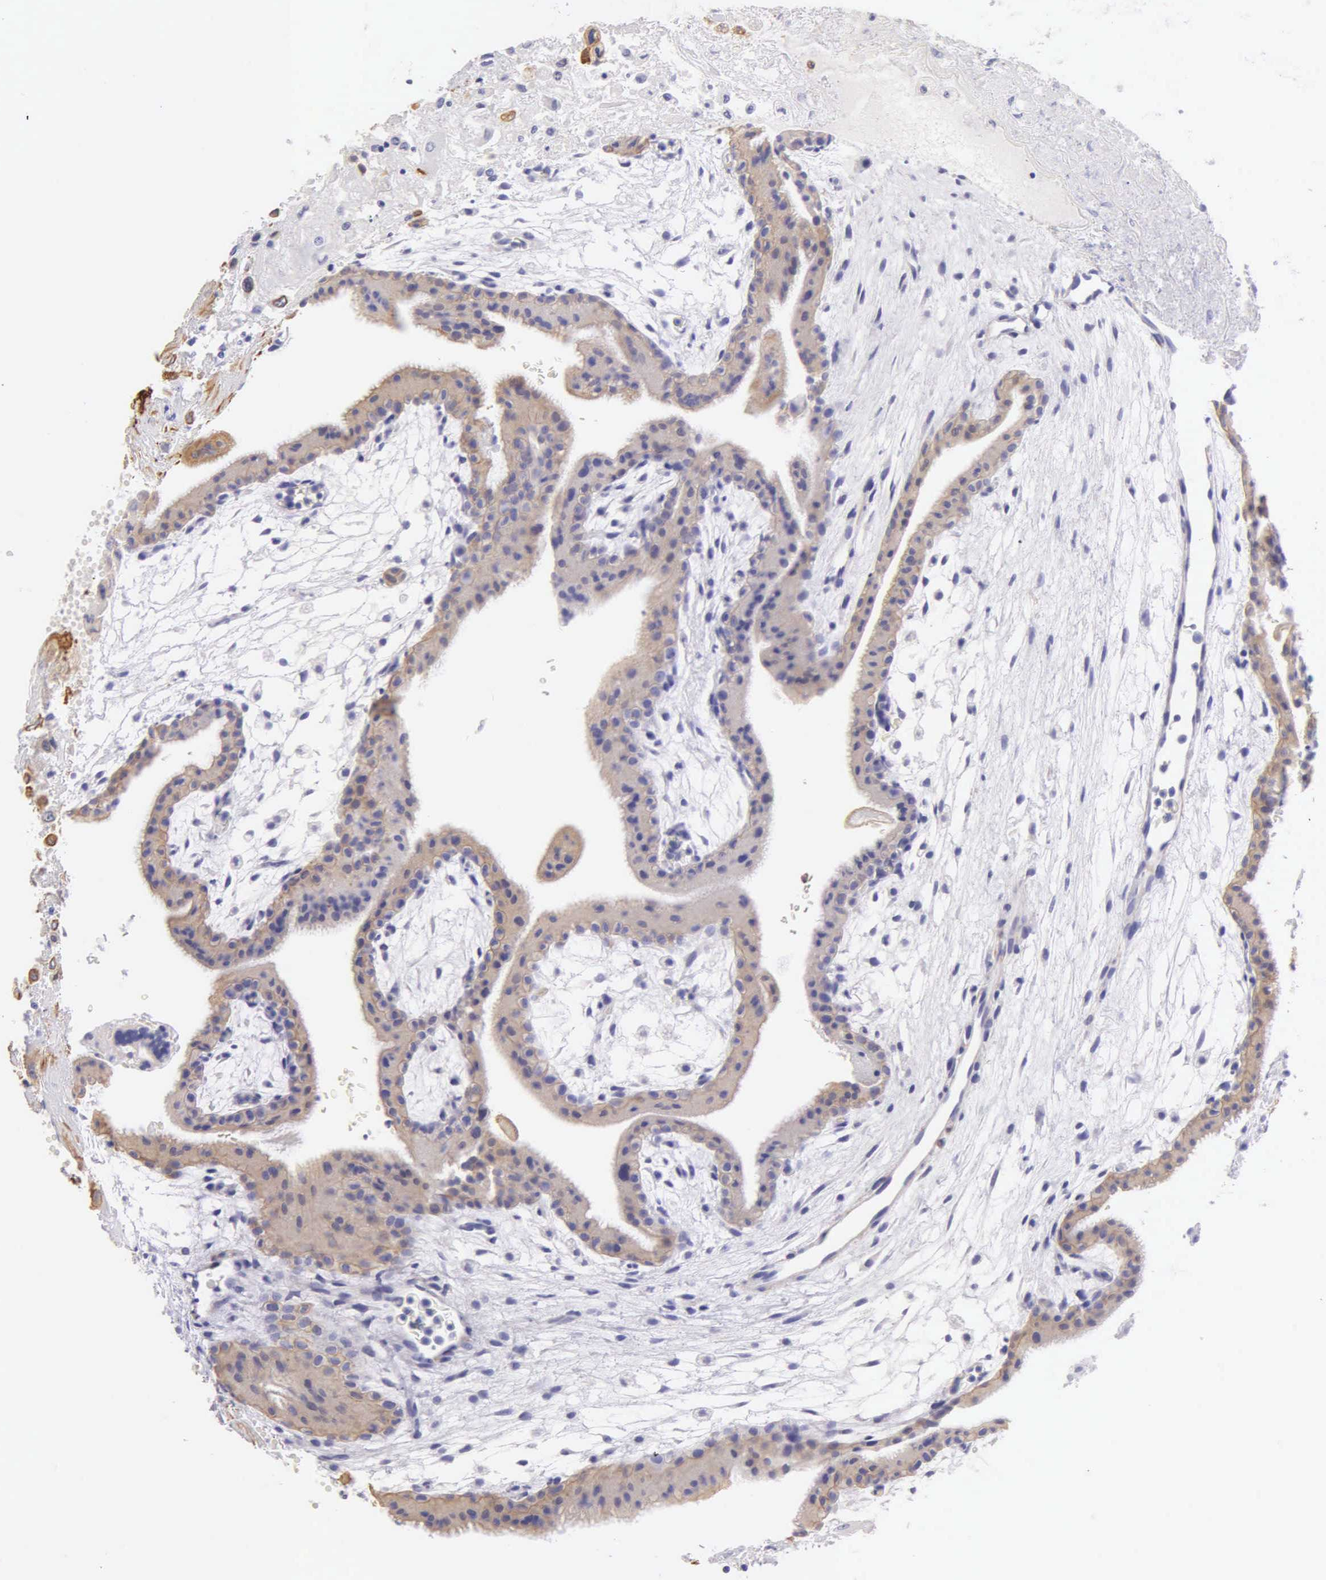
{"staining": {"intensity": "weak", "quantity": "25%-75%", "location": "cytoplasmic/membranous"}, "tissue": "placenta", "cell_type": "Decidual cells", "image_type": "normal", "snomed": [{"axis": "morphology", "description": "Normal tissue, NOS"}, {"axis": "topography", "description": "Placenta"}], "caption": "Immunohistochemical staining of unremarkable placenta exhibits 25%-75% levels of weak cytoplasmic/membranous protein staining in about 25%-75% of decidual cells.", "gene": "KRT17", "patient": {"sex": "female", "age": 35}}